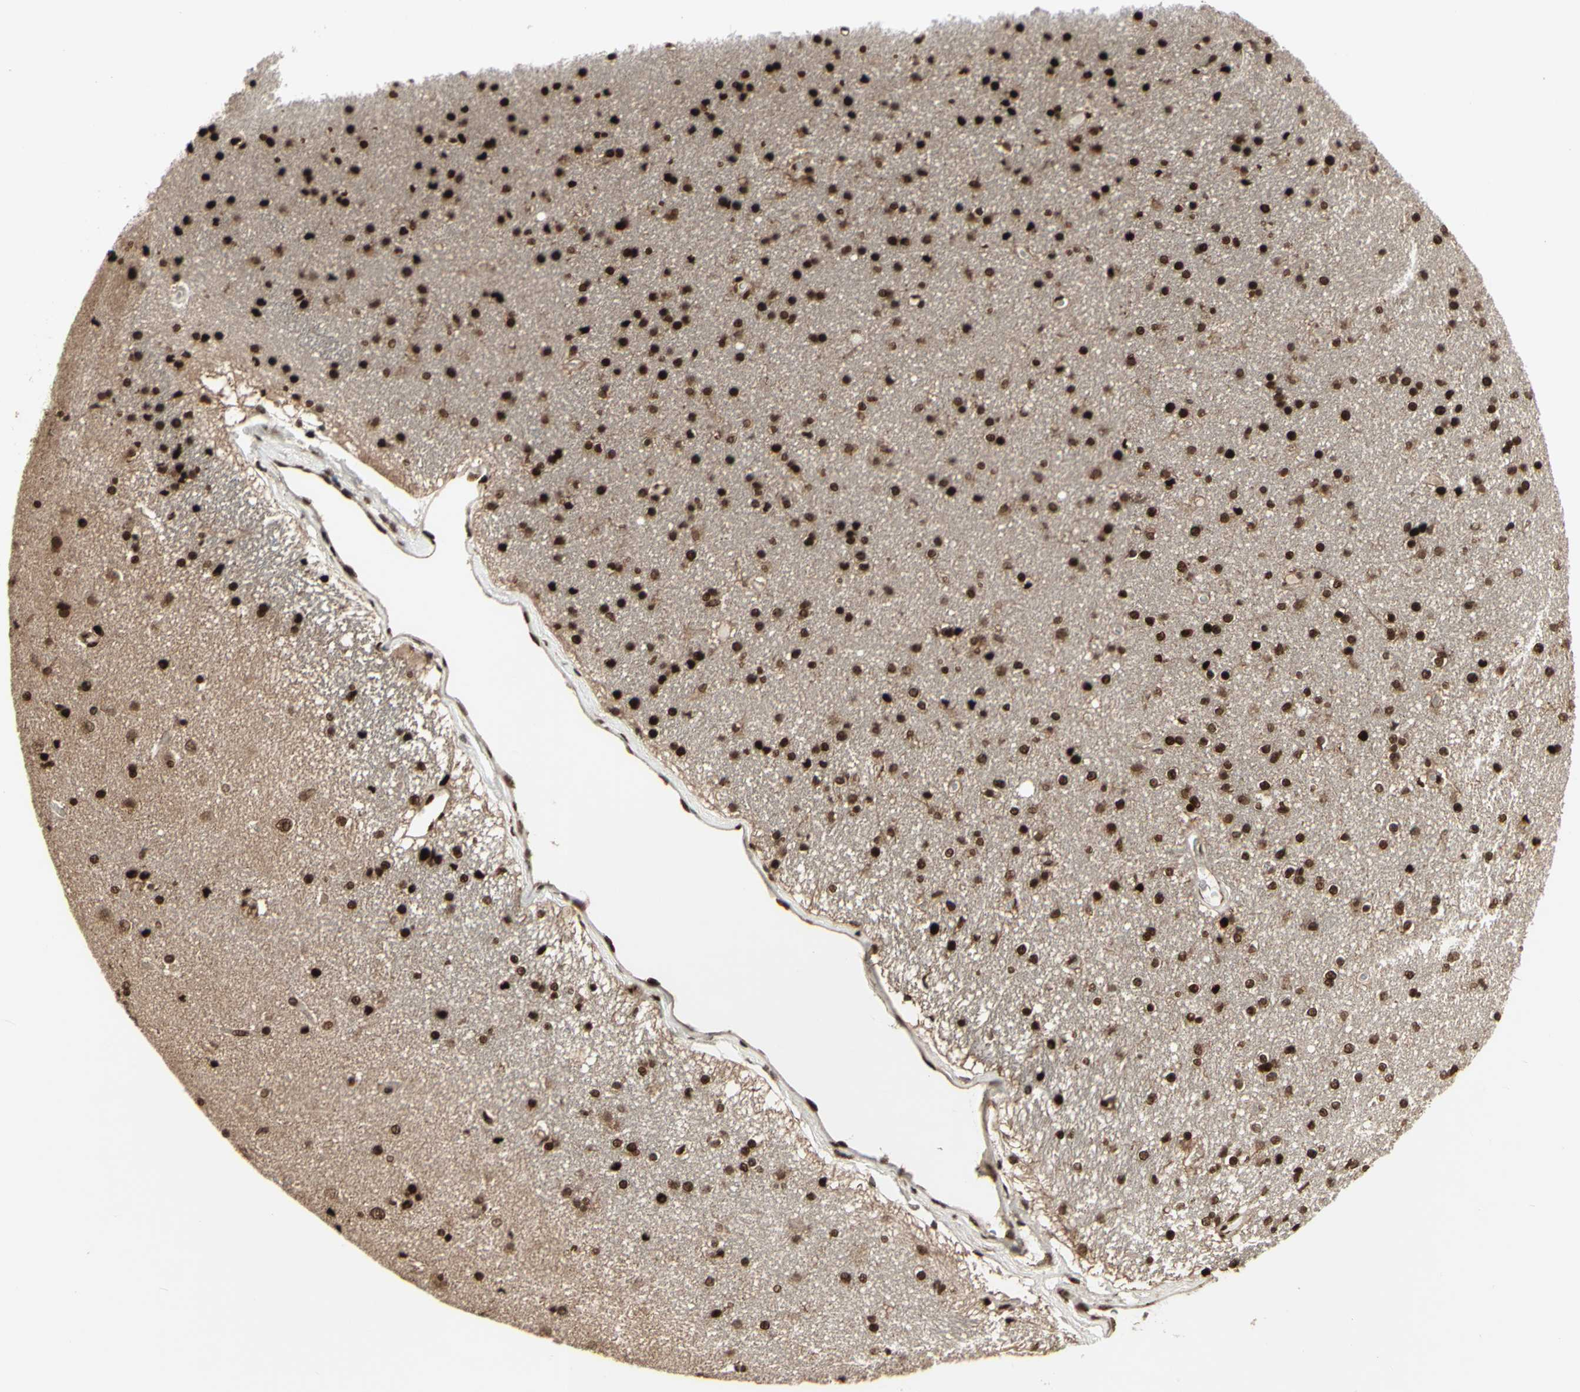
{"staining": {"intensity": "strong", "quantity": ">75%", "location": "nuclear"}, "tissue": "caudate", "cell_type": "Glial cells", "image_type": "normal", "snomed": [{"axis": "morphology", "description": "Normal tissue, NOS"}, {"axis": "topography", "description": "Lateral ventricle wall"}], "caption": "Glial cells demonstrate strong nuclear staining in approximately >75% of cells in benign caudate.", "gene": "CBX1", "patient": {"sex": "female", "age": 54}}